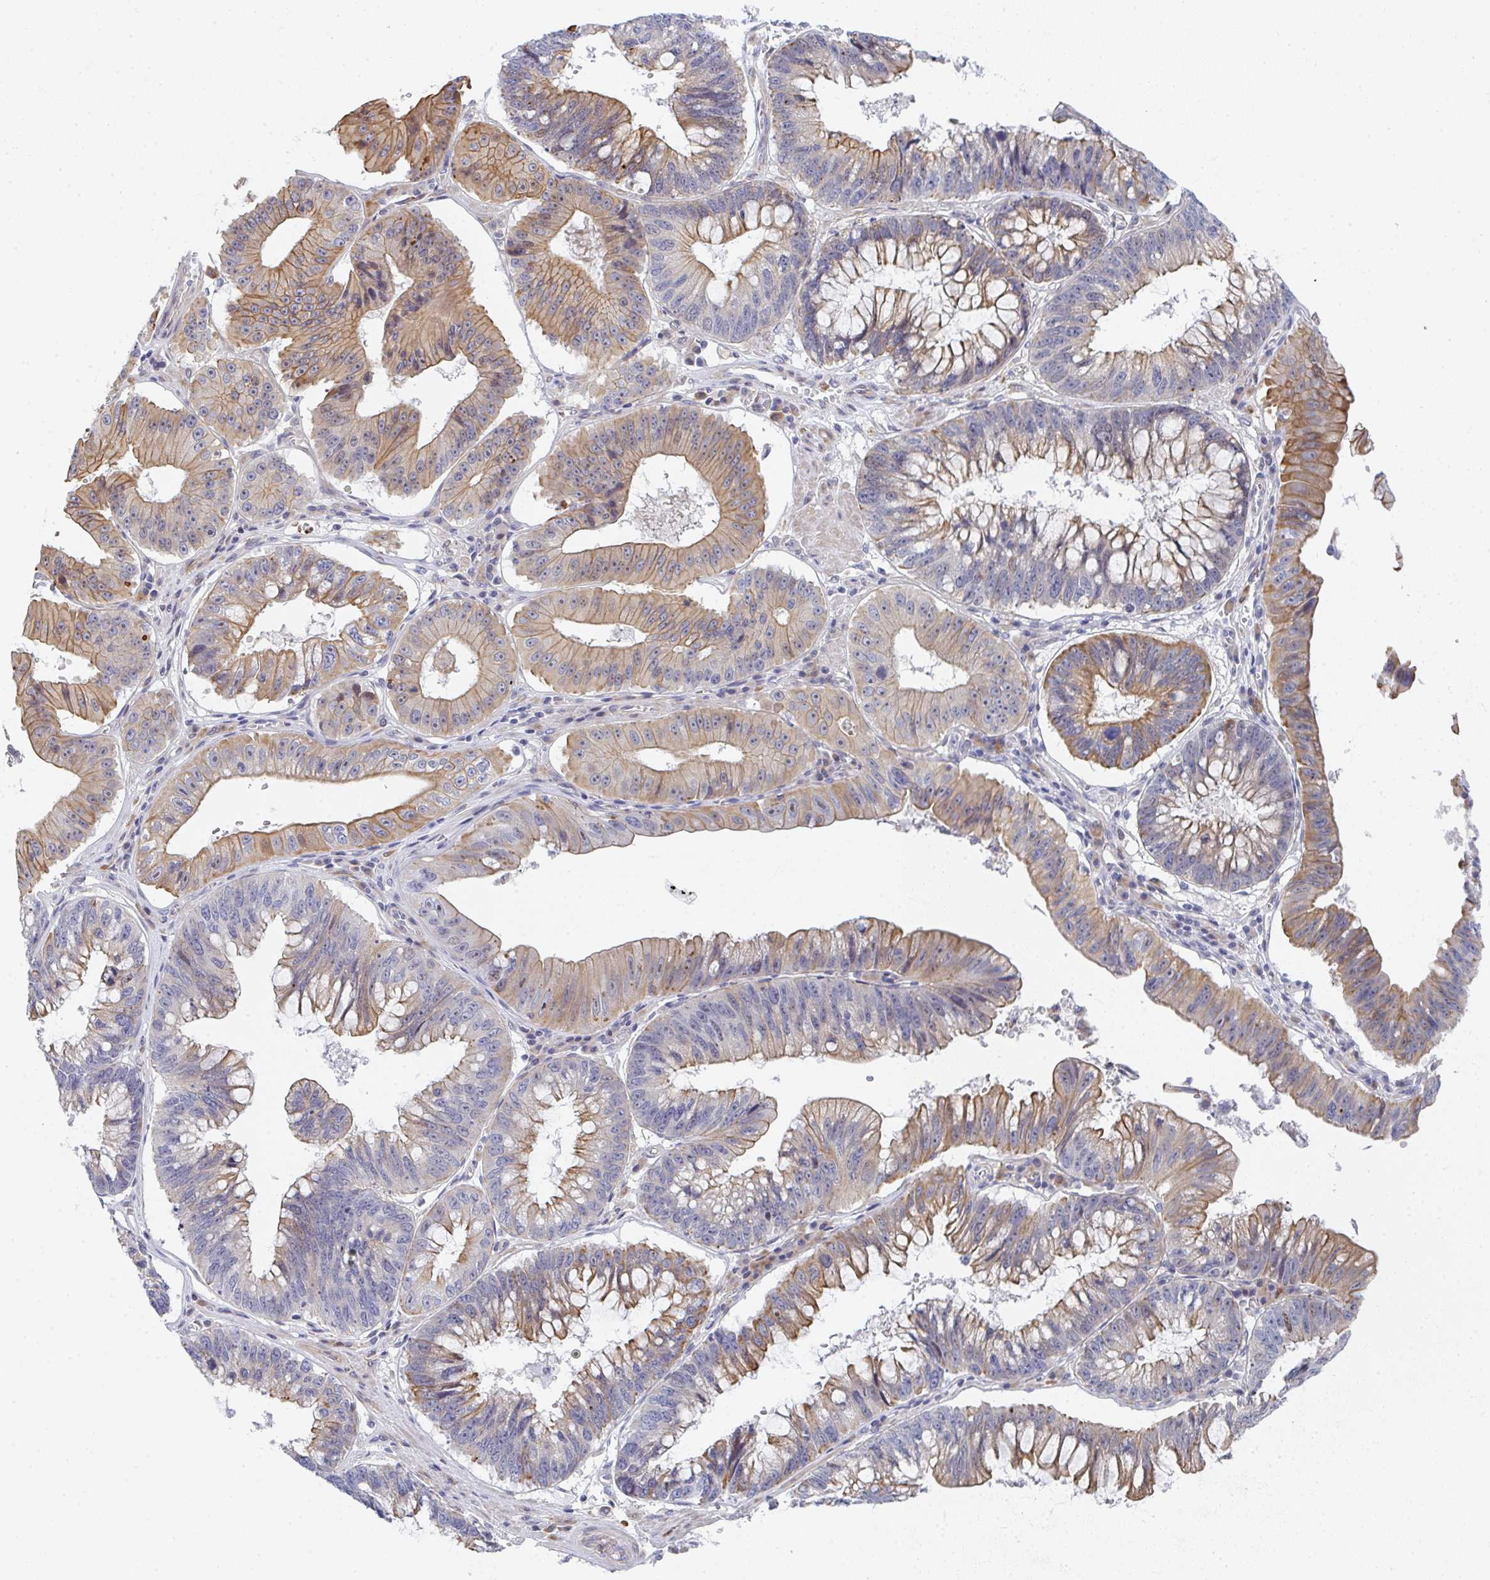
{"staining": {"intensity": "moderate", "quantity": ">75%", "location": "cytoplasmic/membranous"}, "tissue": "stomach cancer", "cell_type": "Tumor cells", "image_type": "cancer", "snomed": [{"axis": "morphology", "description": "Adenocarcinoma, NOS"}, {"axis": "topography", "description": "Stomach"}], "caption": "A medium amount of moderate cytoplasmic/membranous positivity is appreciated in approximately >75% of tumor cells in stomach cancer (adenocarcinoma) tissue.", "gene": "KLHL33", "patient": {"sex": "male", "age": 59}}